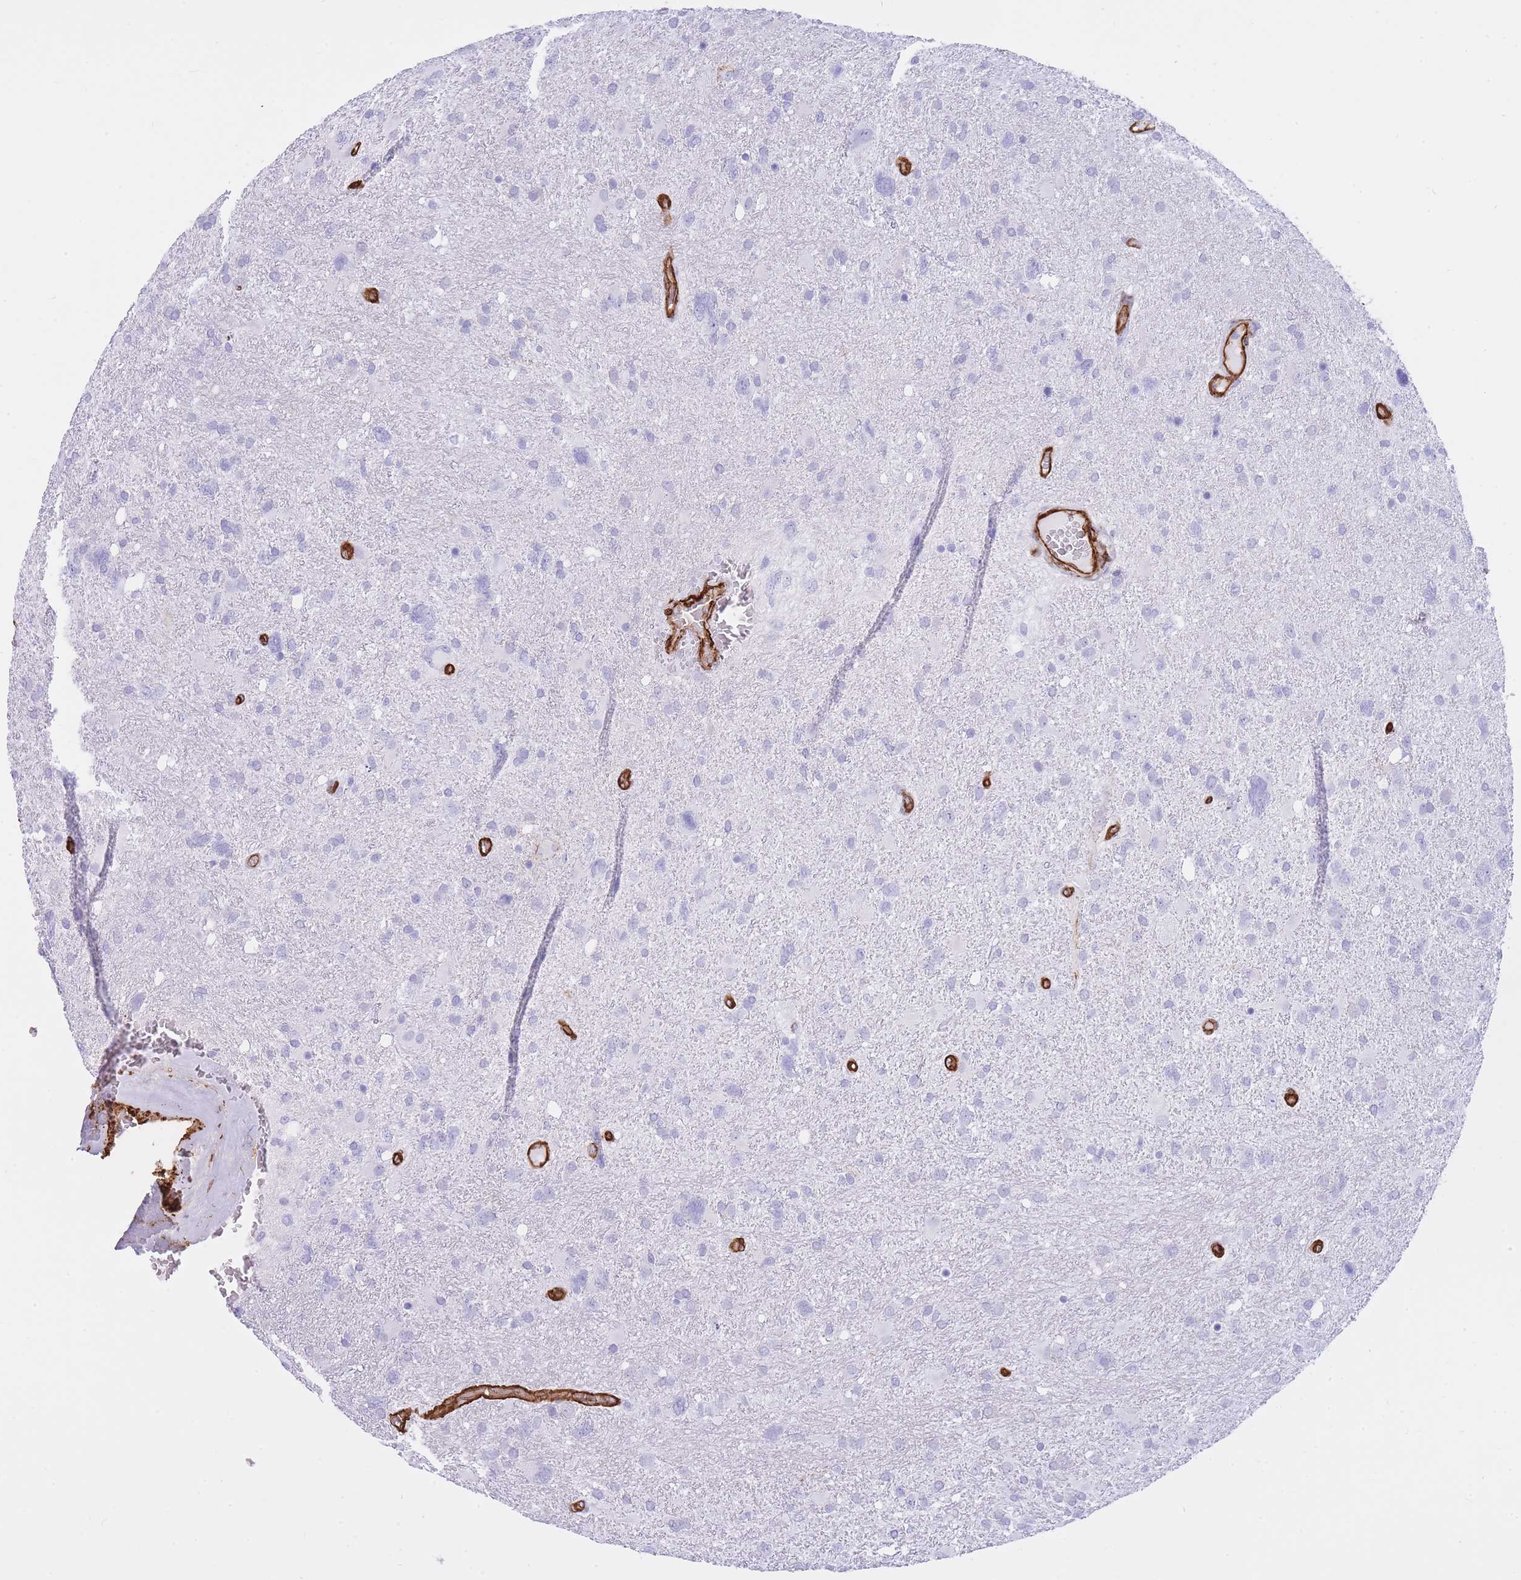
{"staining": {"intensity": "negative", "quantity": "none", "location": "none"}, "tissue": "glioma", "cell_type": "Tumor cells", "image_type": "cancer", "snomed": [{"axis": "morphology", "description": "Glioma, malignant, High grade"}, {"axis": "topography", "description": "Brain"}], "caption": "Tumor cells show no significant protein staining in malignant high-grade glioma.", "gene": "CAVIN1", "patient": {"sex": "male", "age": 61}}